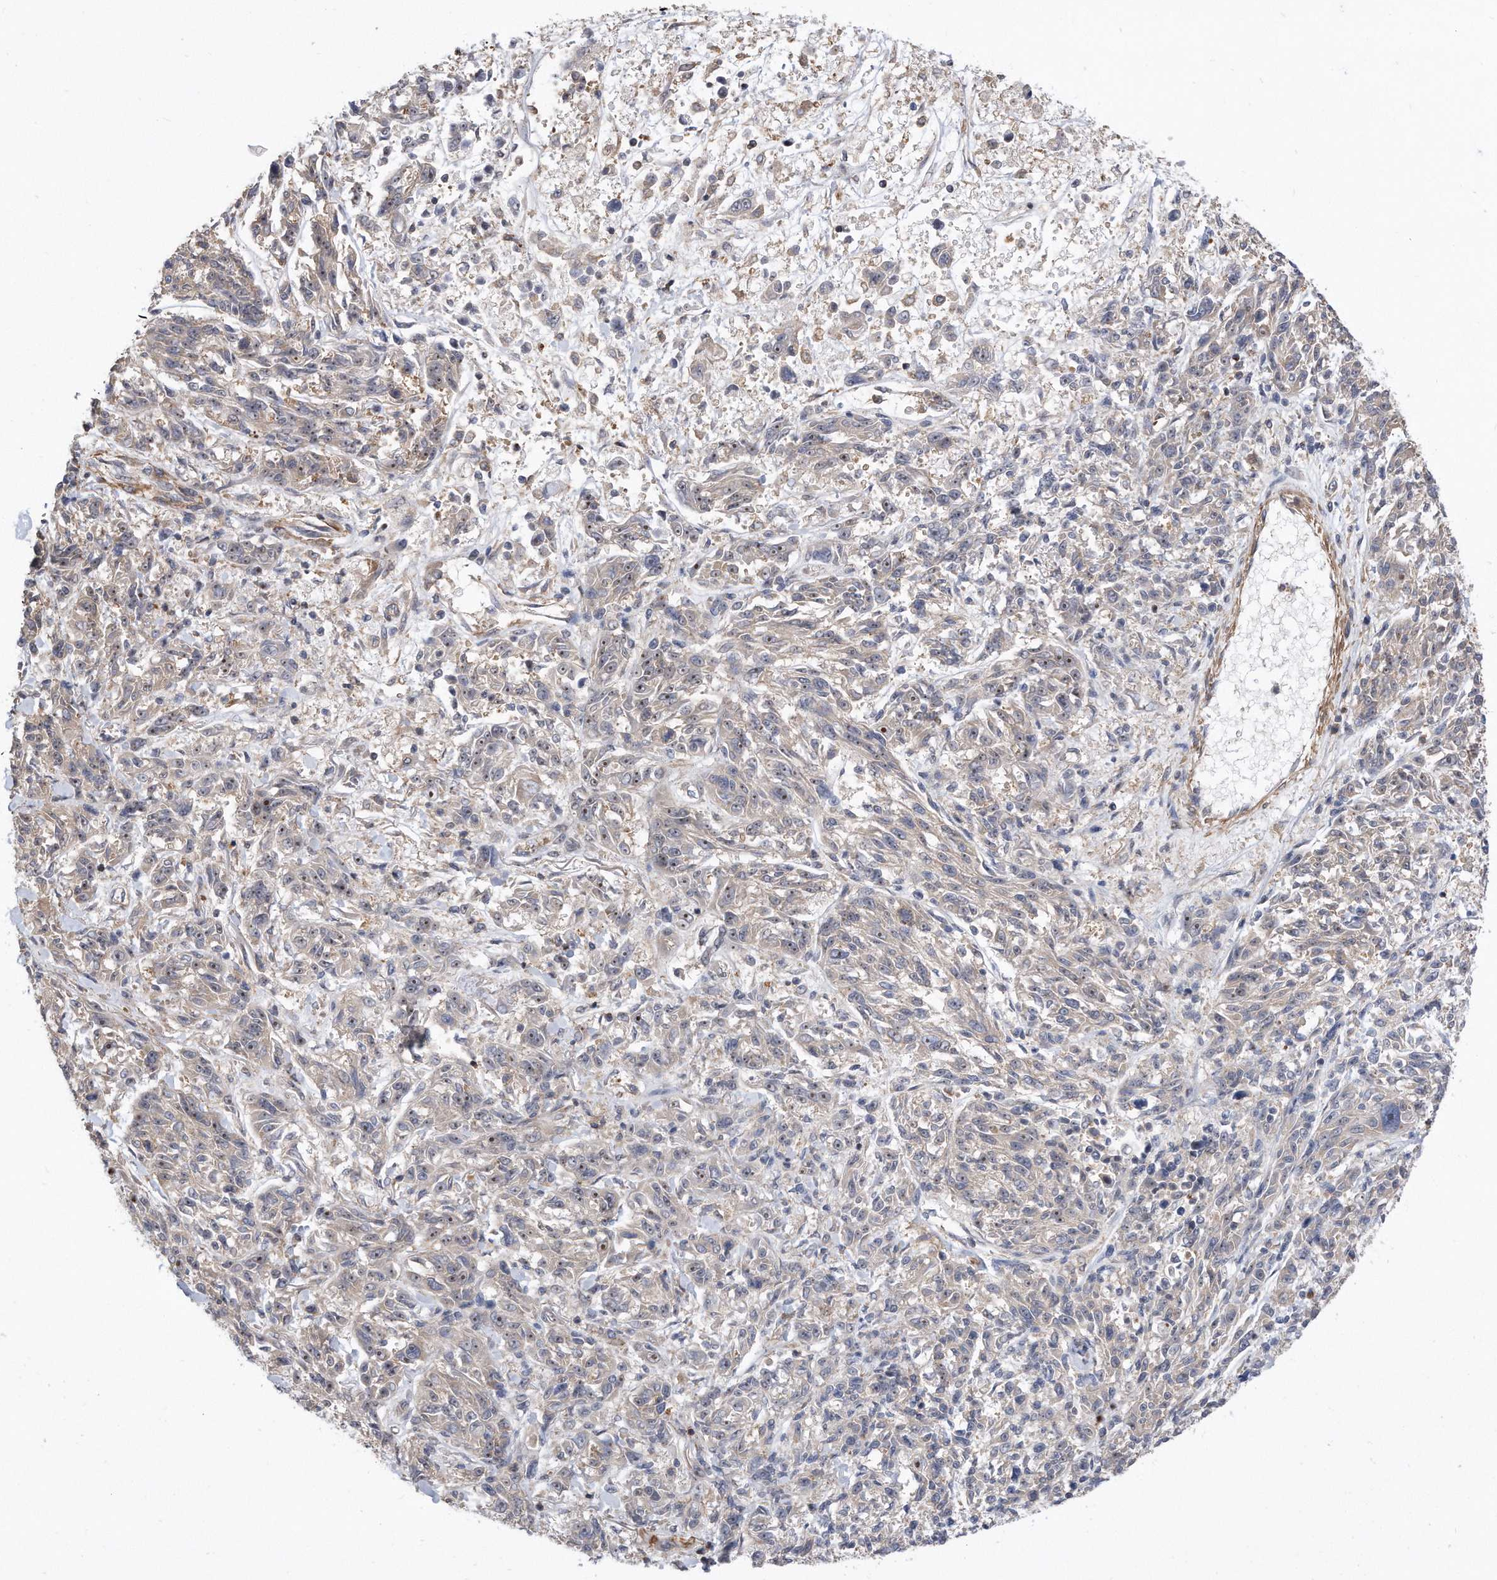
{"staining": {"intensity": "moderate", "quantity": "<25%", "location": "nuclear"}, "tissue": "melanoma", "cell_type": "Tumor cells", "image_type": "cancer", "snomed": [{"axis": "morphology", "description": "Malignant melanoma, NOS"}, {"axis": "topography", "description": "Skin"}], "caption": "Immunohistochemical staining of melanoma shows moderate nuclear protein positivity in approximately <25% of tumor cells.", "gene": "TCP1", "patient": {"sex": "male", "age": 53}}